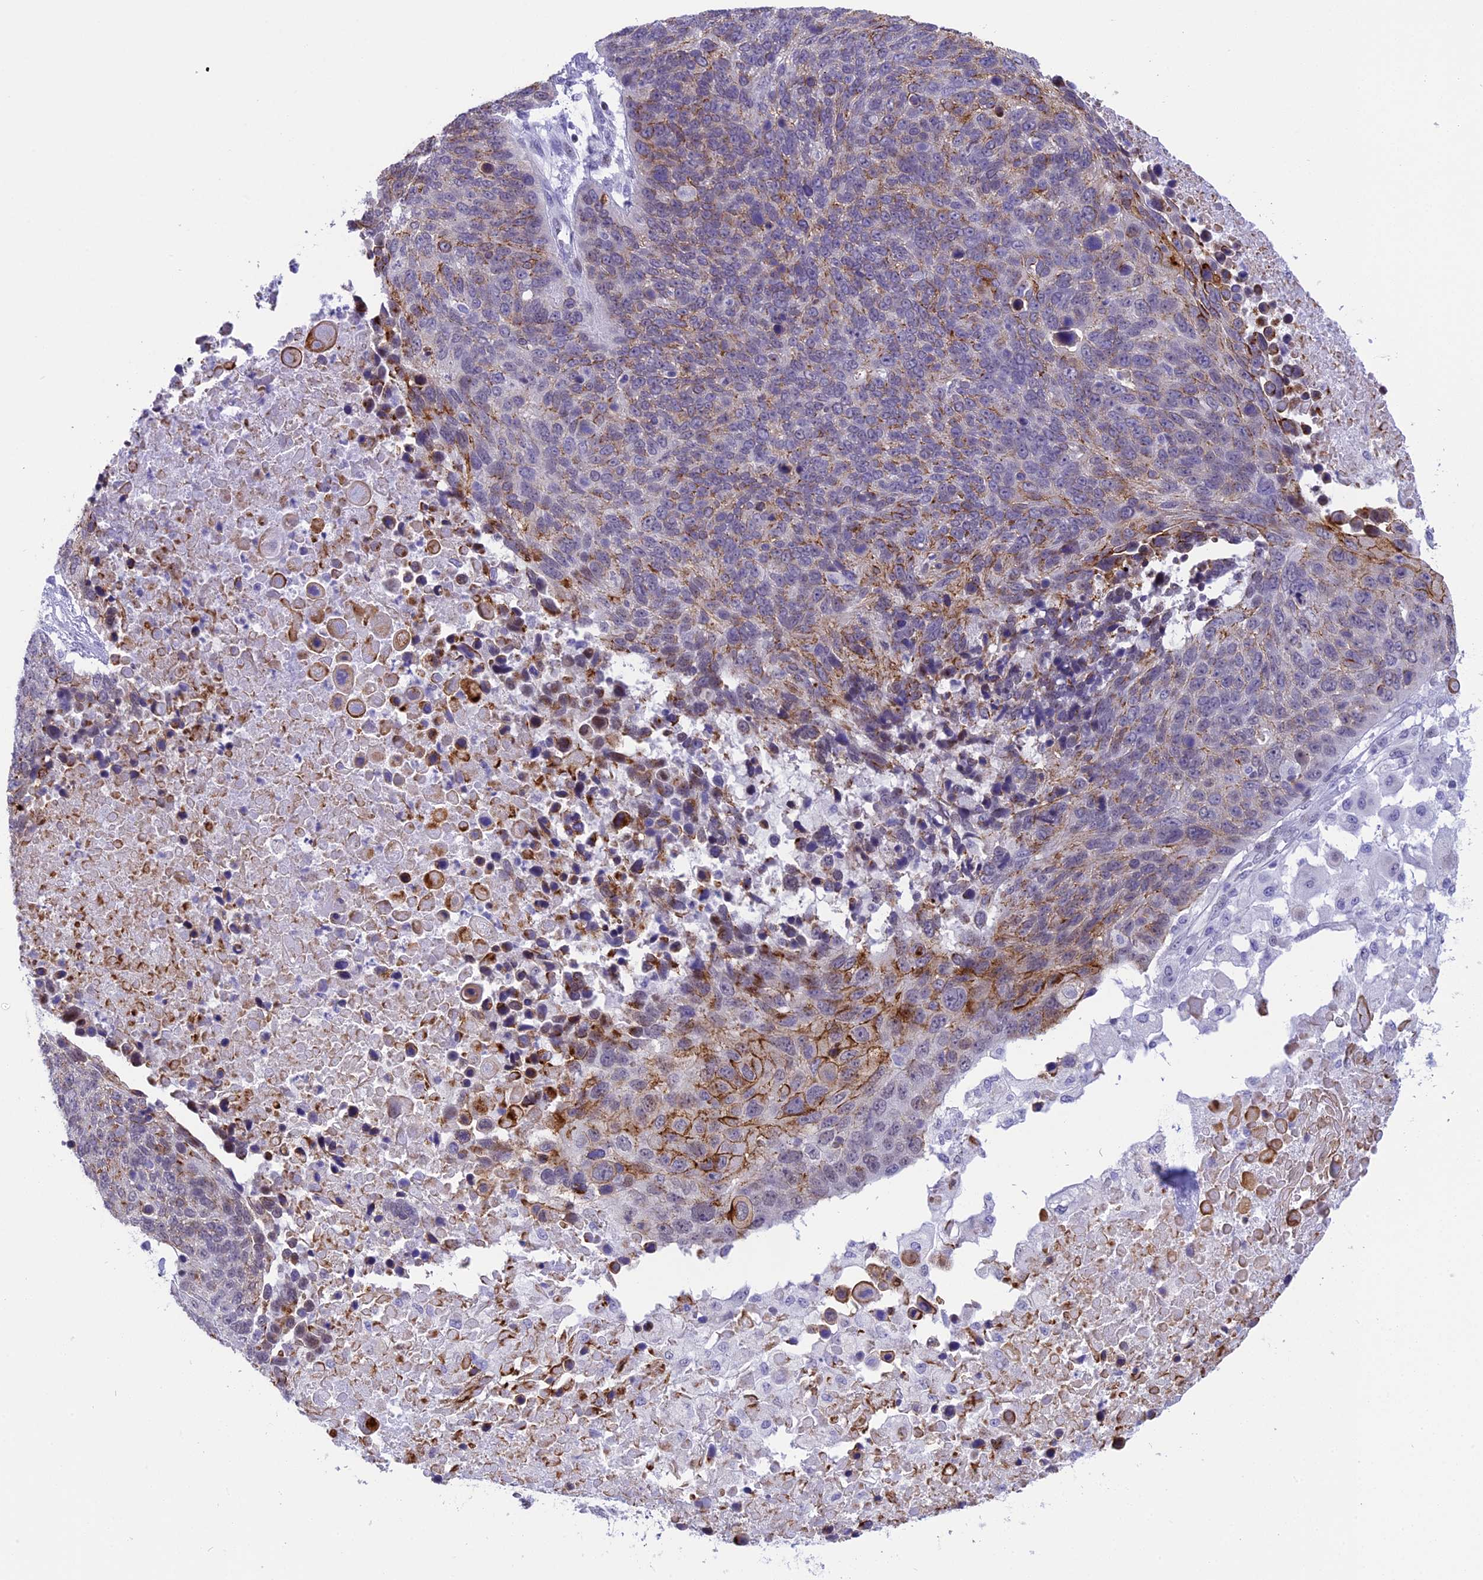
{"staining": {"intensity": "moderate", "quantity": "<25%", "location": "cytoplasmic/membranous"}, "tissue": "lung cancer", "cell_type": "Tumor cells", "image_type": "cancer", "snomed": [{"axis": "morphology", "description": "Normal tissue, NOS"}, {"axis": "morphology", "description": "Squamous cell carcinoma, NOS"}, {"axis": "topography", "description": "Lymph node"}, {"axis": "topography", "description": "Lung"}], "caption": "Immunohistochemistry image of human lung squamous cell carcinoma stained for a protein (brown), which reveals low levels of moderate cytoplasmic/membranous staining in about <25% of tumor cells.", "gene": "SPIRE2", "patient": {"sex": "male", "age": 66}}